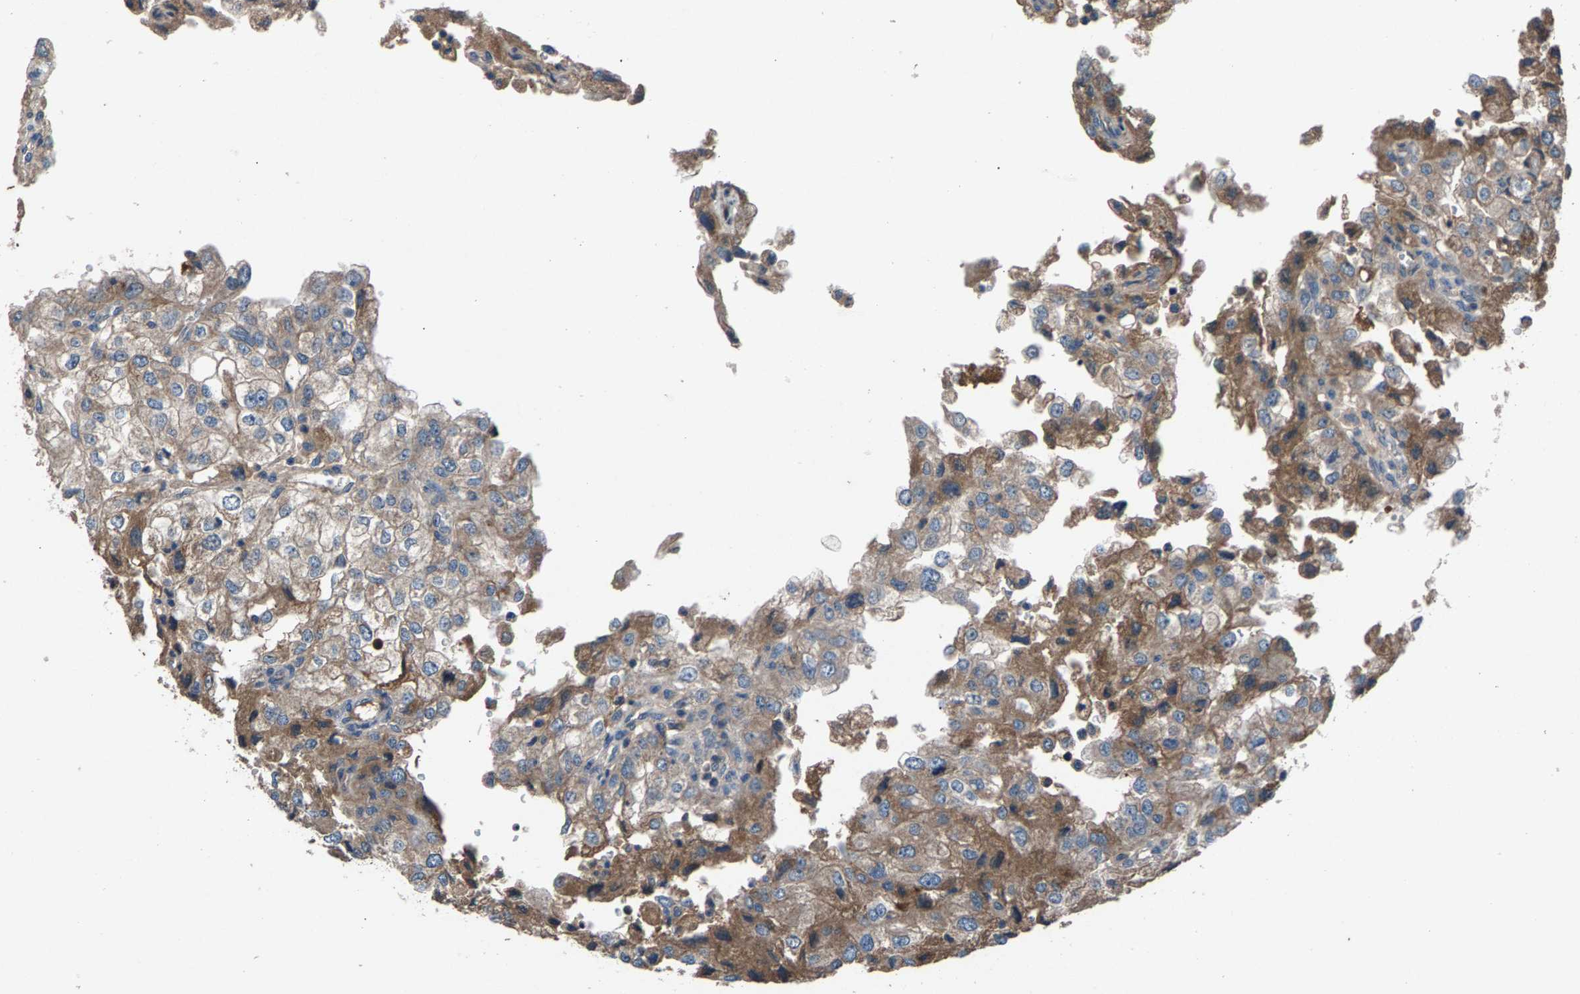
{"staining": {"intensity": "moderate", "quantity": "25%-75%", "location": "cytoplasmic/membranous"}, "tissue": "renal cancer", "cell_type": "Tumor cells", "image_type": "cancer", "snomed": [{"axis": "morphology", "description": "Adenocarcinoma, NOS"}, {"axis": "topography", "description": "Kidney"}], "caption": "Moderate cytoplasmic/membranous protein expression is identified in about 25%-75% of tumor cells in renal adenocarcinoma.", "gene": "PRXL2C", "patient": {"sex": "female", "age": 54}}